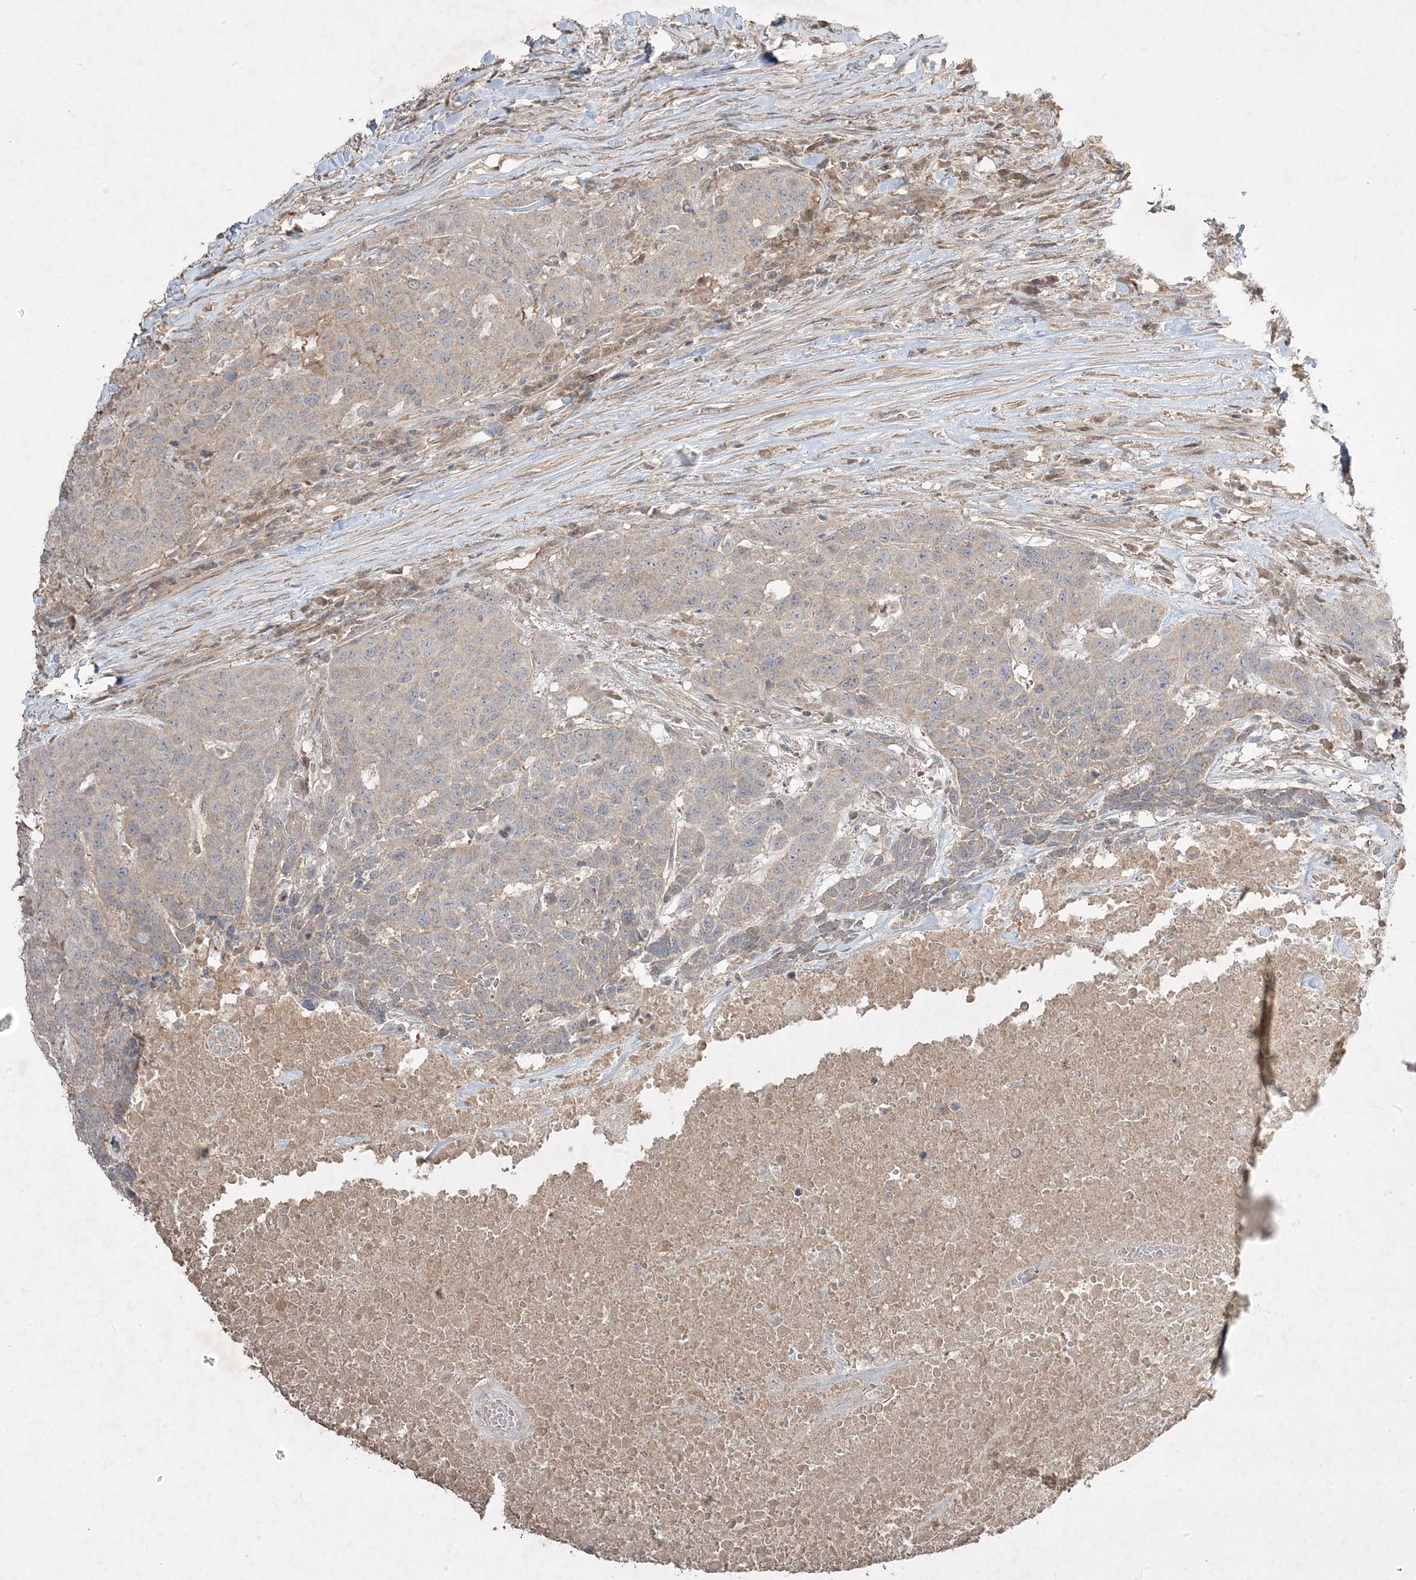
{"staining": {"intensity": "negative", "quantity": "none", "location": "none"}, "tissue": "head and neck cancer", "cell_type": "Tumor cells", "image_type": "cancer", "snomed": [{"axis": "morphology", "description": "Squamous cell carcinoma, NOS"}, {"axis": "topography", "description": "Head-Neck"}], "caption": "Immunohistochemical staining of head and neck cancer shows no significant positivity in tumor cells. Brightfield microscopy of IHC stained with DAB (3,3'-diaminobenzidine) (brown) and hematoxylin (blue), captured at high magnification.", "gene": "RGL4", "patient": {"sex": "male", "age": 66}}